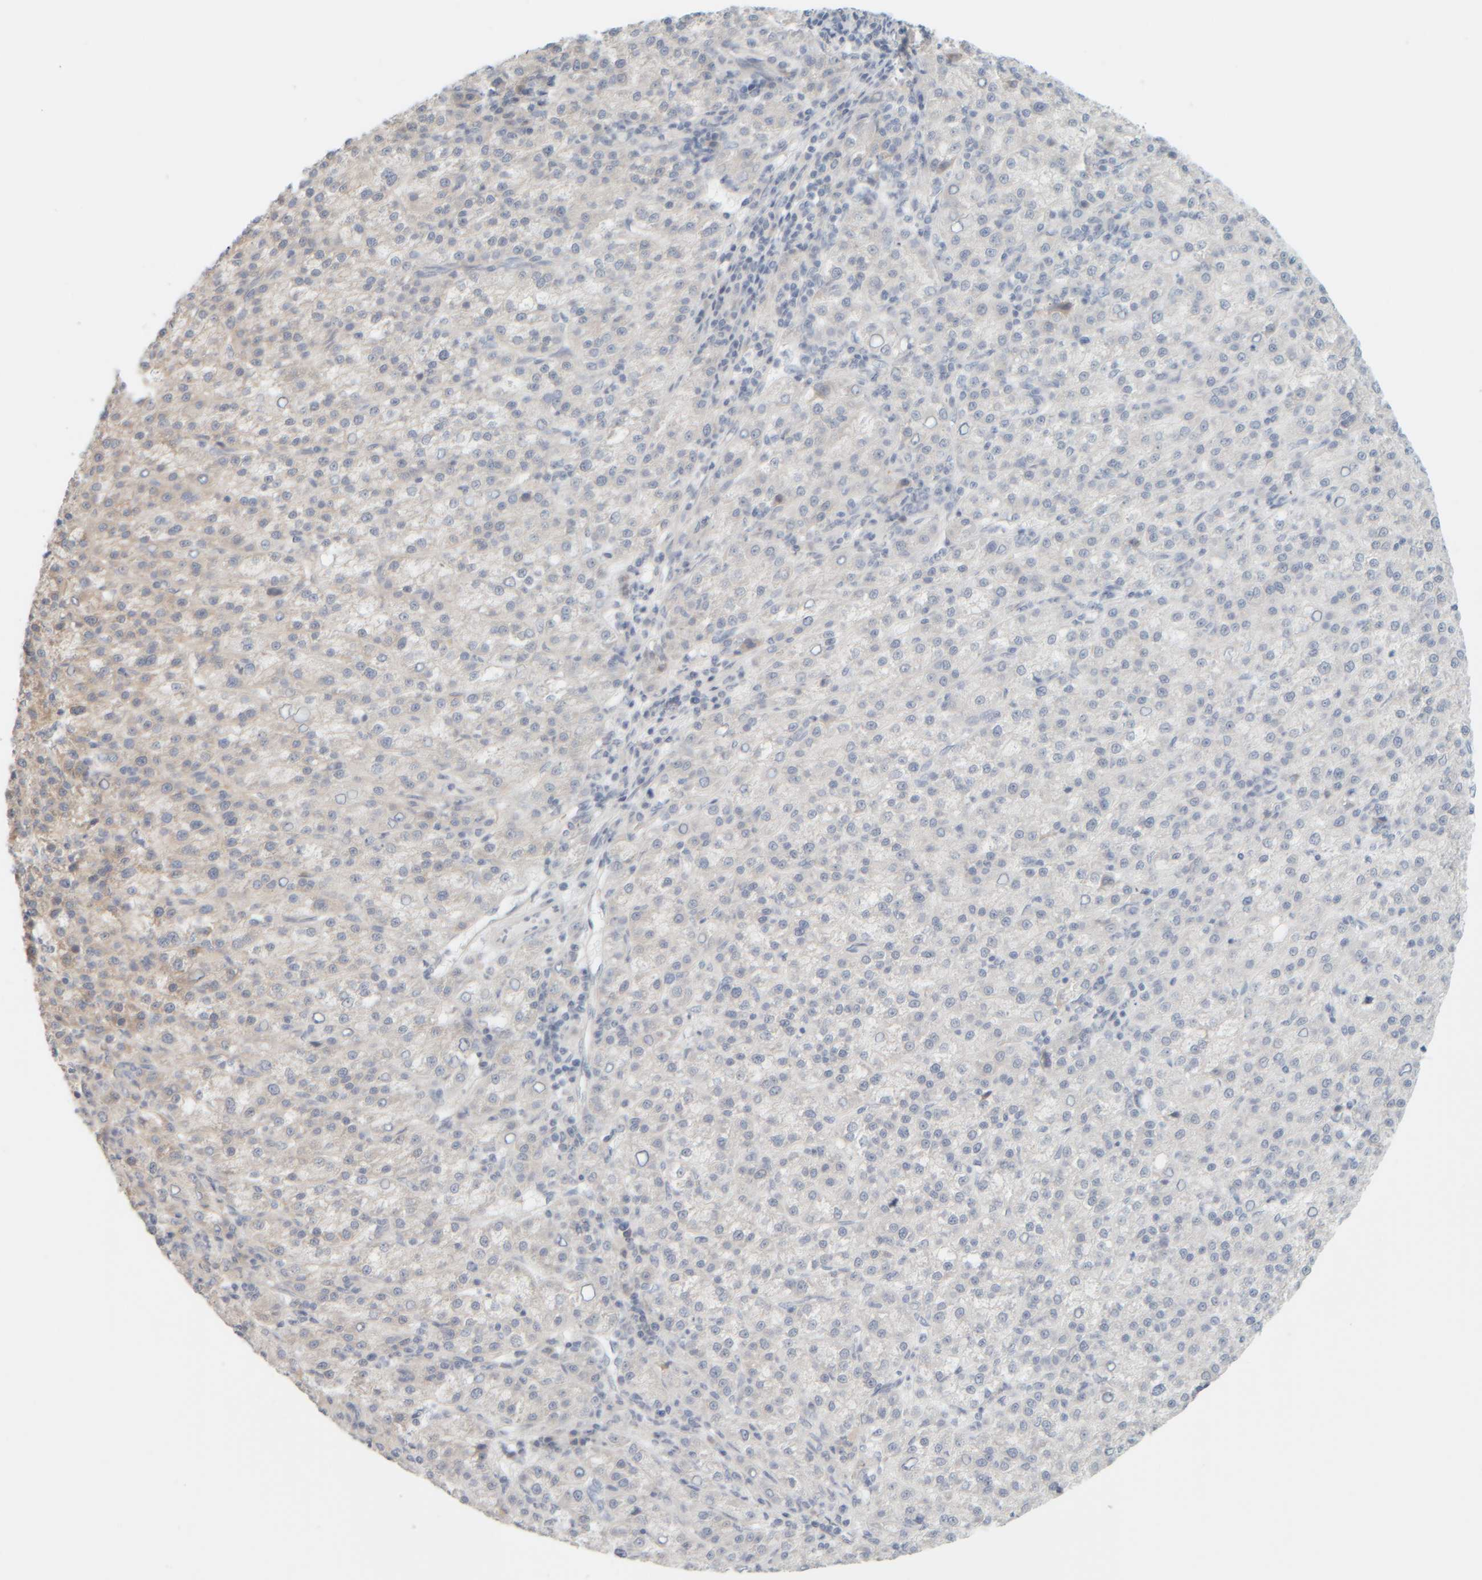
{"staining": {"intensity": "weak", "quantity": "<25%", "location": "cytoplasmic/membranous"}, "tissue": "liver cancer", "cell_type": "Tumor cells", "image_type": "cancer", "snomed": [{"axis": "morphology", "description": "Carcinoma, Hepatocellular, NOS"}, {"axis": "topography", "description": "Liver"}], "caption": "Liver cancer (hepatocellular carcinoma) was stained to show a protein in brown. There is no significant positivity in tumor cells. Nuclei are stained in blue.", "gene": "PTGES3L-AARSD1", "patient": {"sex": "female", "age": 58}}